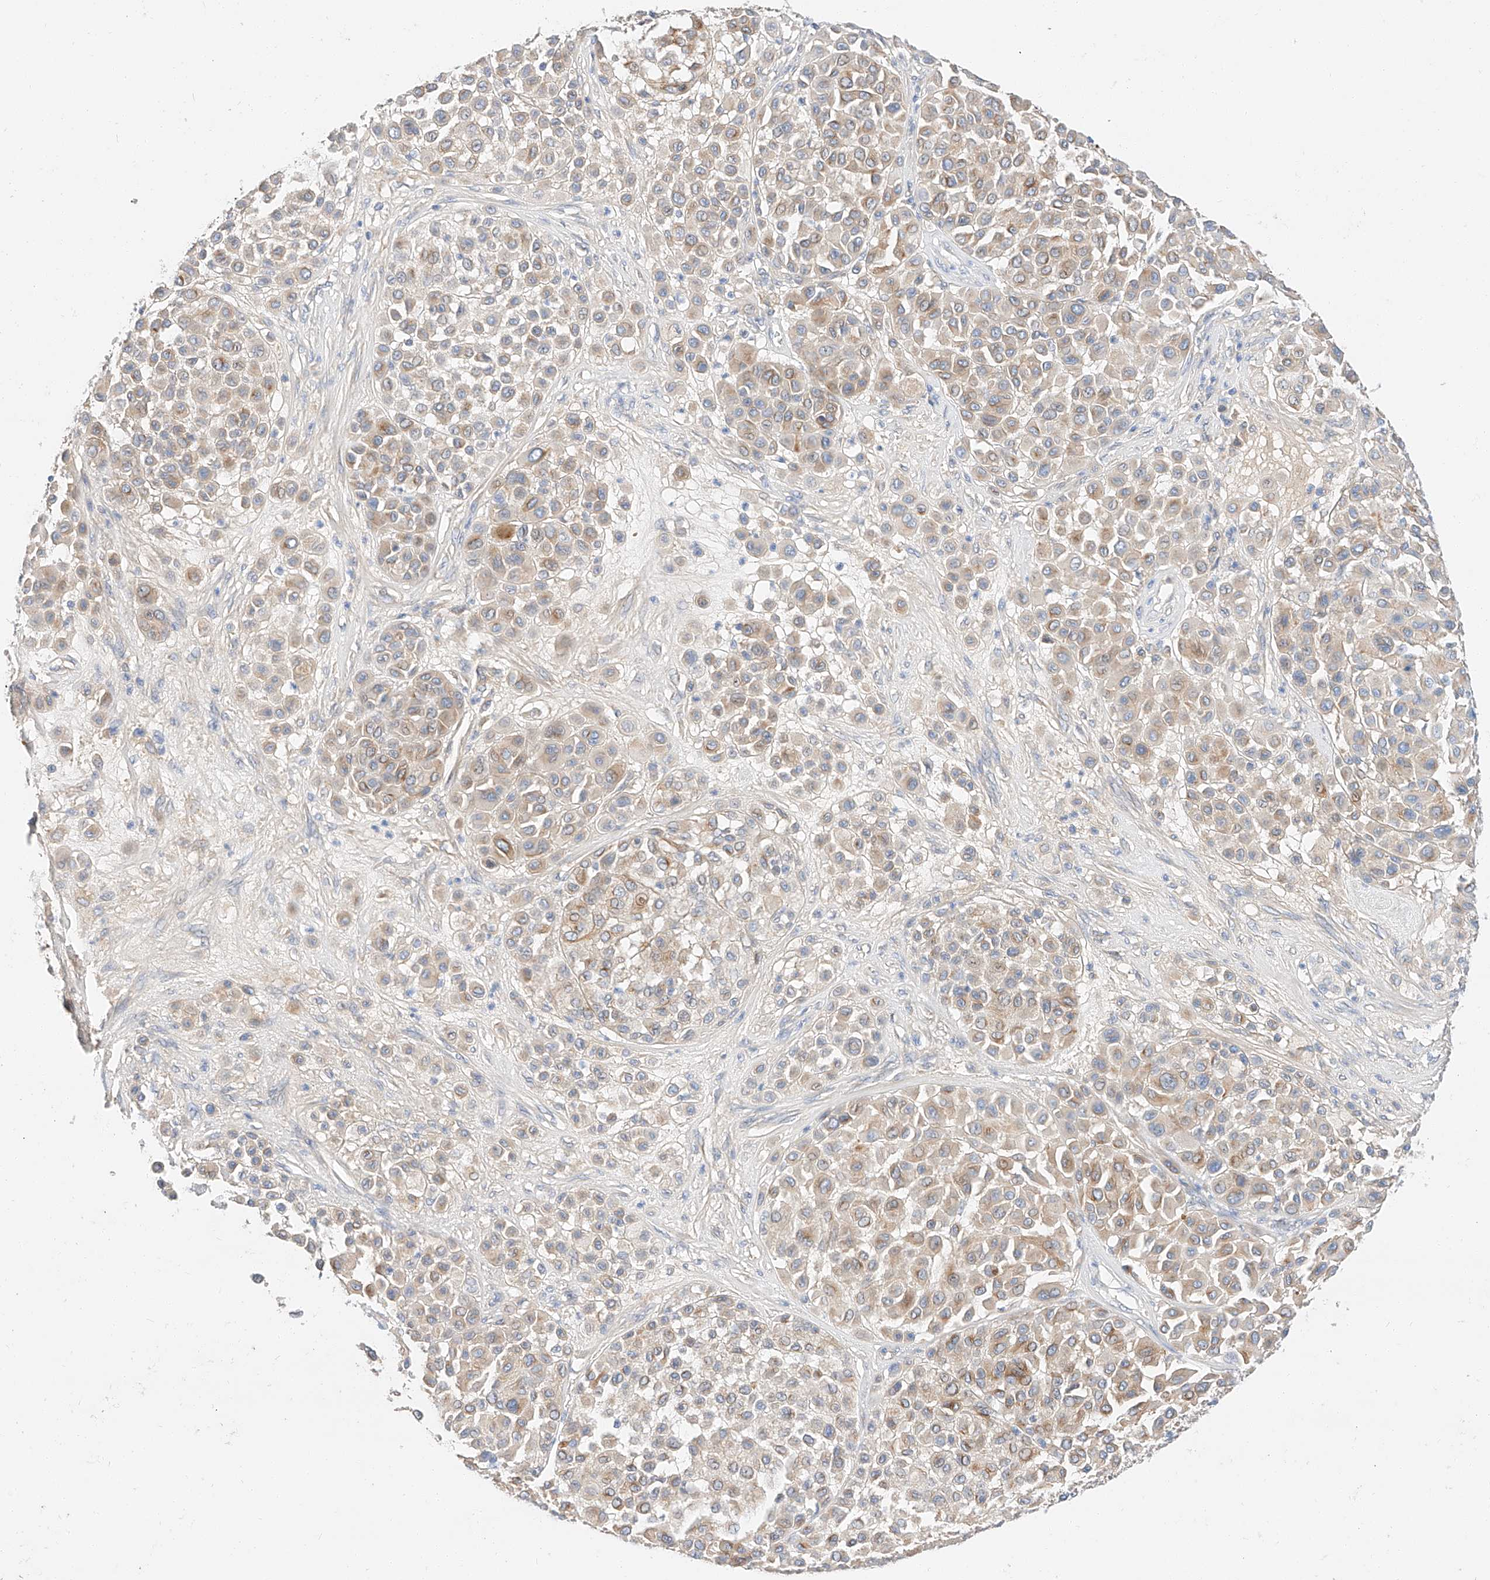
{"staining": {"intensity": "weak", "quantity": "<25%", "location": "cytoplasmic/membranous"}, "tissue": "melanoma", "cell_type": "Tumor cells", "image_type": "cancer", "snomed": [{"axis": "morphology", "description": "Malignant melanoma, Metastatic site"}, {"axis": "topography", "description": "Soft tissue"}], "caption": "Immunohistochemistry photomicrograph of malignant melanoma (metastatic site) stained for a protein (brown), which reveals no staining in tumor cells.", "gene": "MAP7", "patient": {"sex": "male", "age": 41}}